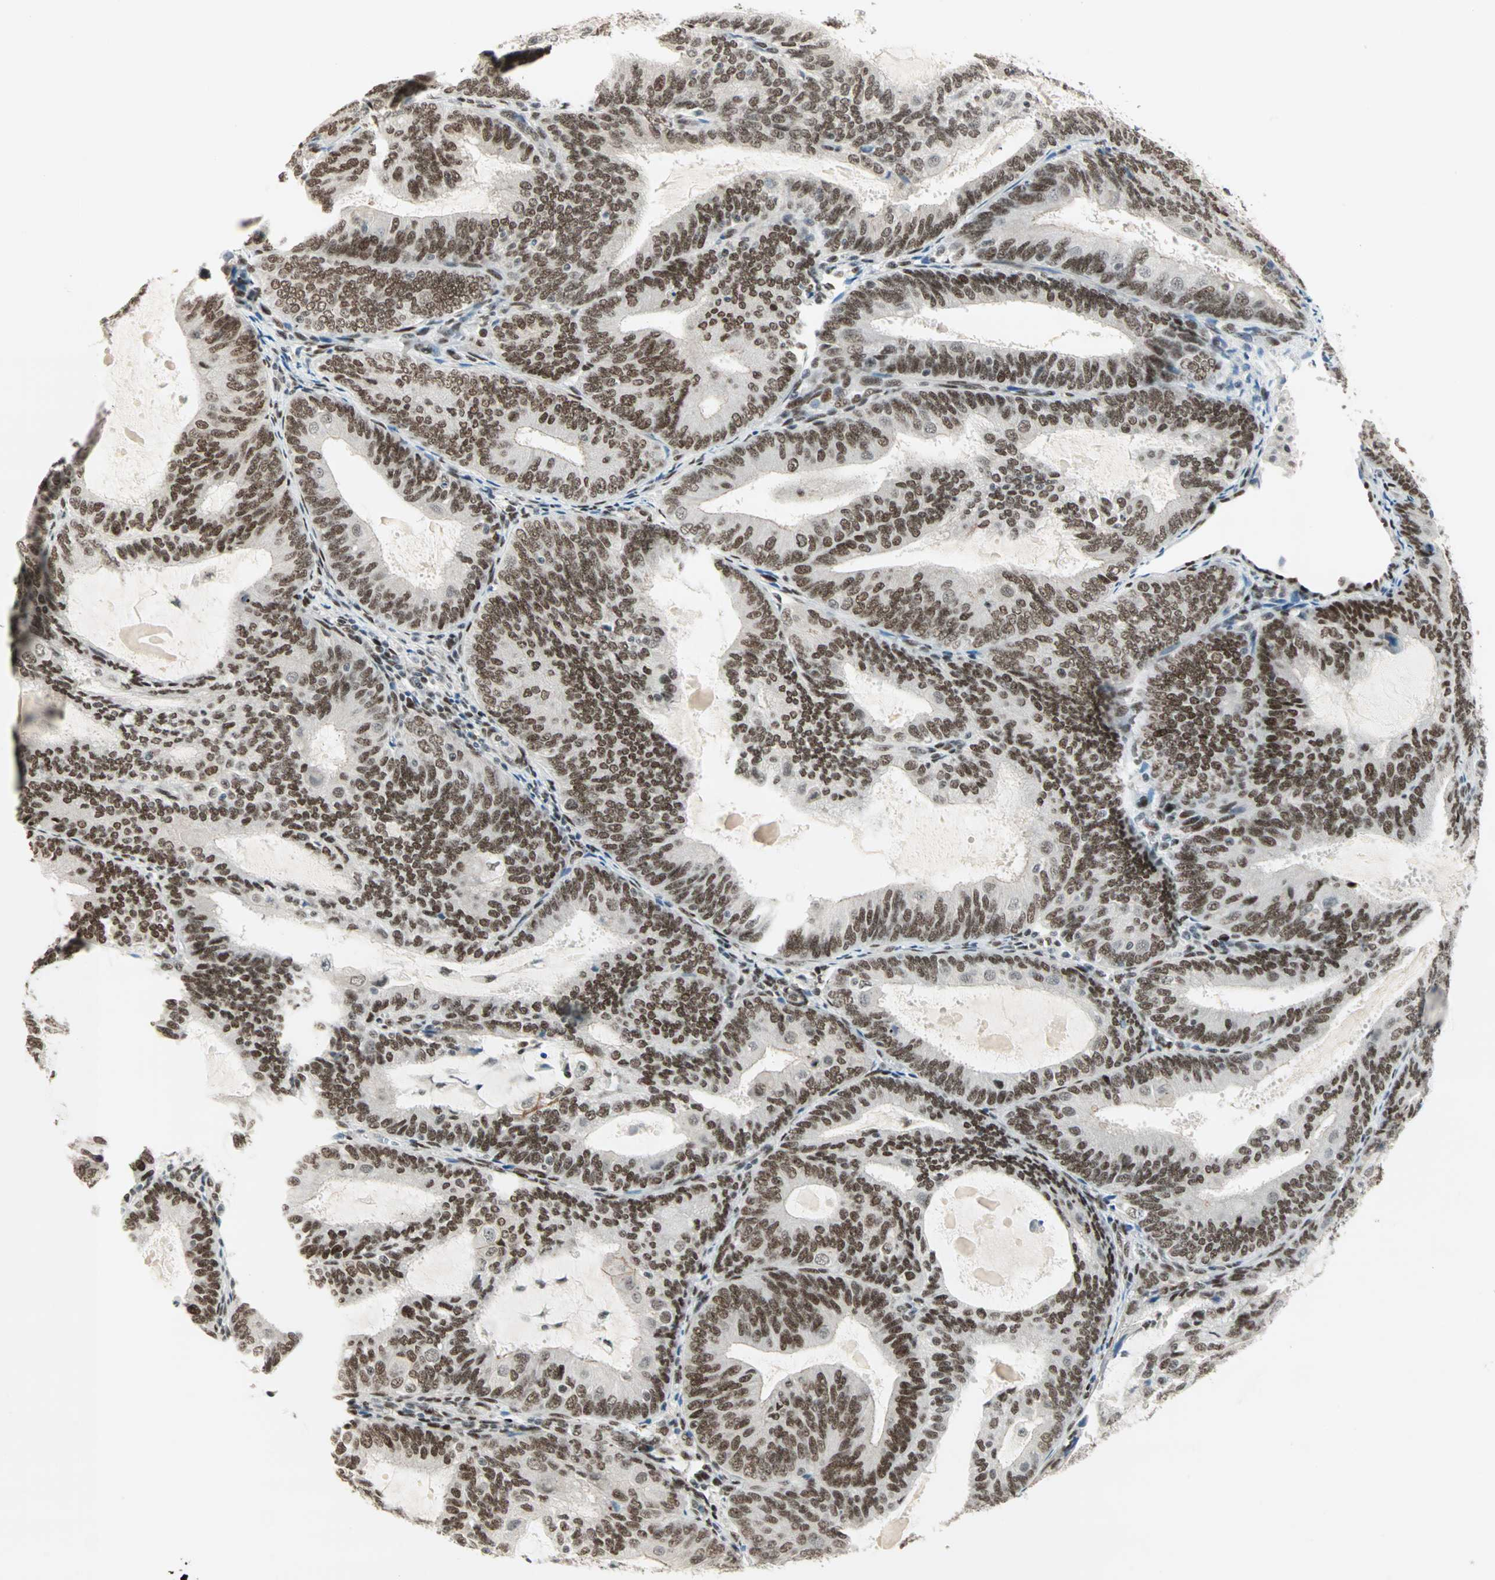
{"staining": {"intensity": "moderate", "quantity": ">75%", "location": "nuclear"}, "tissue": "endometrial cancer", "cell_type": "Tumor cells", "image_type": "cancer", "snomed": [{"axis": "morphology", "description": "Adenocarcinoma, NOS"}, {"axis": "topography", "description": "Endometrium"}], "caption": "A photomicrograph of adenocarcinoma (endometrial) stained for a protein demonstrates moderate nuclear brown staining in tumor cells.", "gene": "BLM", "patient": {"sex": "female", "age": 81}}